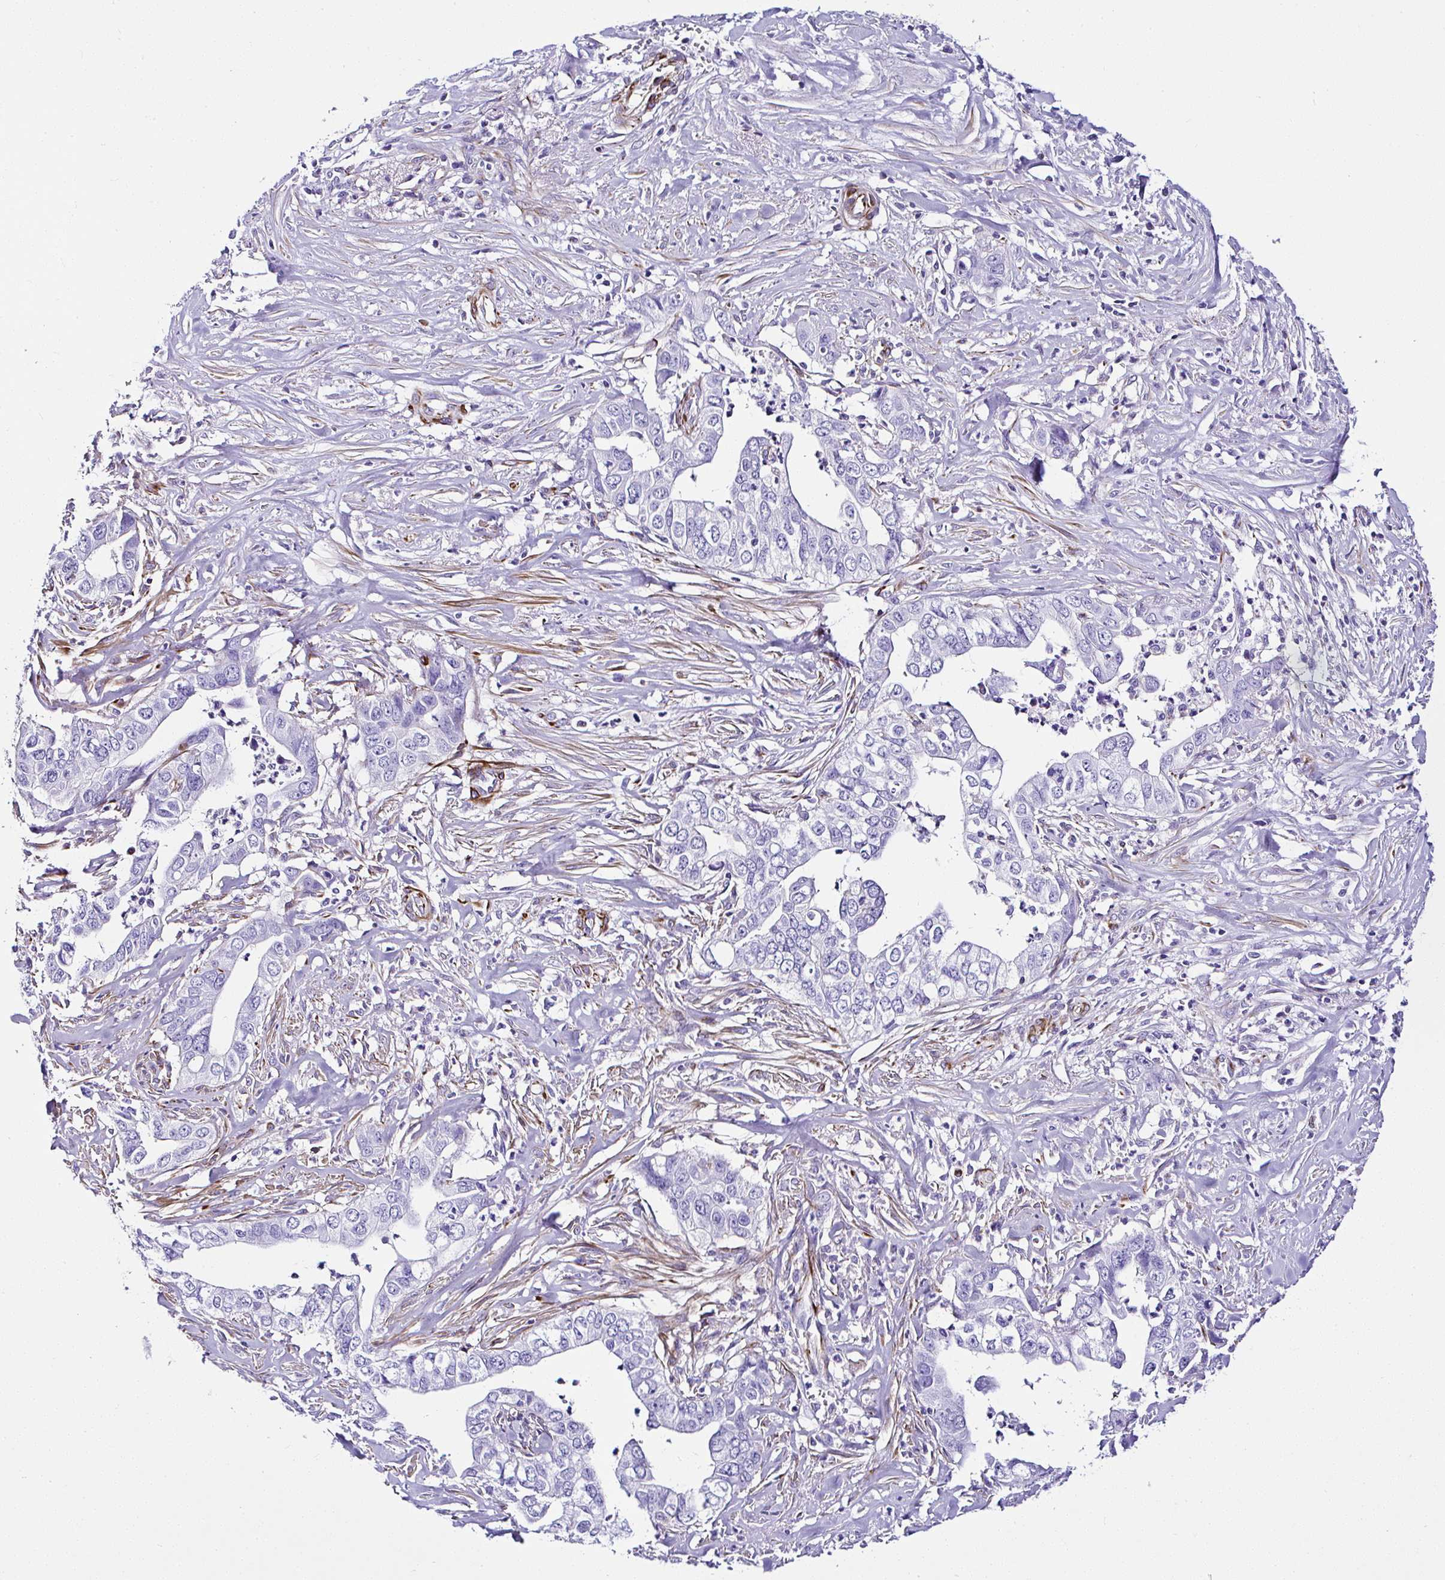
{"staining": {"intensity": "negative", "quantity": "none", "location": "none"}, "tissue": "liver cancer", "cell_type": "Tumor cells", "image_type": "cancer", "snomed": [{"axis": "morphology", "description": "Cholangiocarcinoma"}, {"axis": "topography", "description": "Liver"}], "caption": "An immunohistochemistry micrograph of cholangiocarcinoma (liver) is shown. There is no staining in tumor cells of cholangiocarcinoma (liver).", "gene": "DEPDC5", "patient": {"sex": "female", "age": 79}}